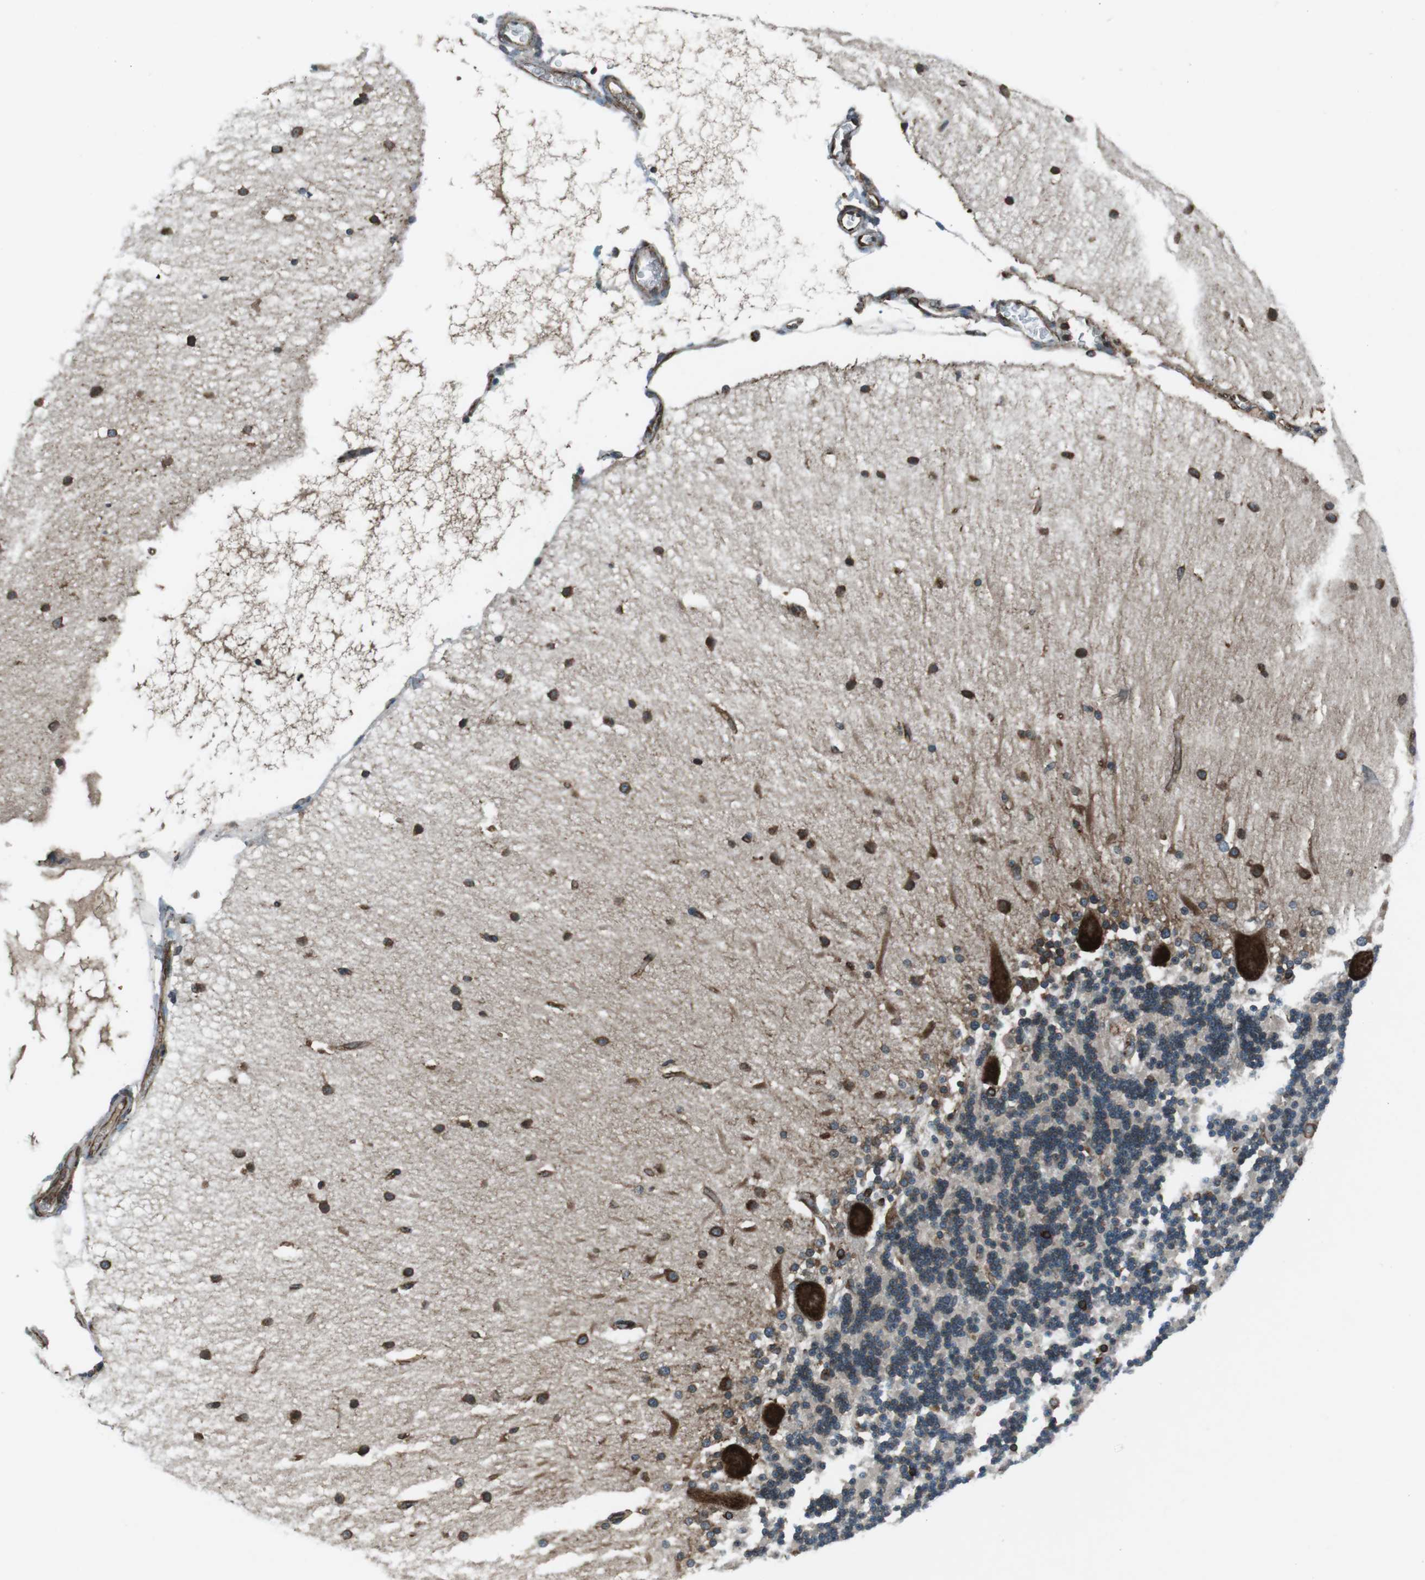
{"staining": {"intensity": "moderate", "quantity": "25%-75%", "location": "cytoplasmic/membranous"}, "tissue": "cerebellum", "cell_type": "Cells in granular layer", "image_type": "normal", "snomed": [{"axis": "morphology", "description": "Normal tissue, NOS"}, {"axis": "topography", "description": "Cerebellum"}], "caption": "This image exhibits immunohistochemistry staining of benign cerebellum, with medium moderate cytoplasmic/membranous staining in about 25%-75% of cells in granular layer.", "gene": "KTN1", "patient": {"sex": "female", "age": 54}}